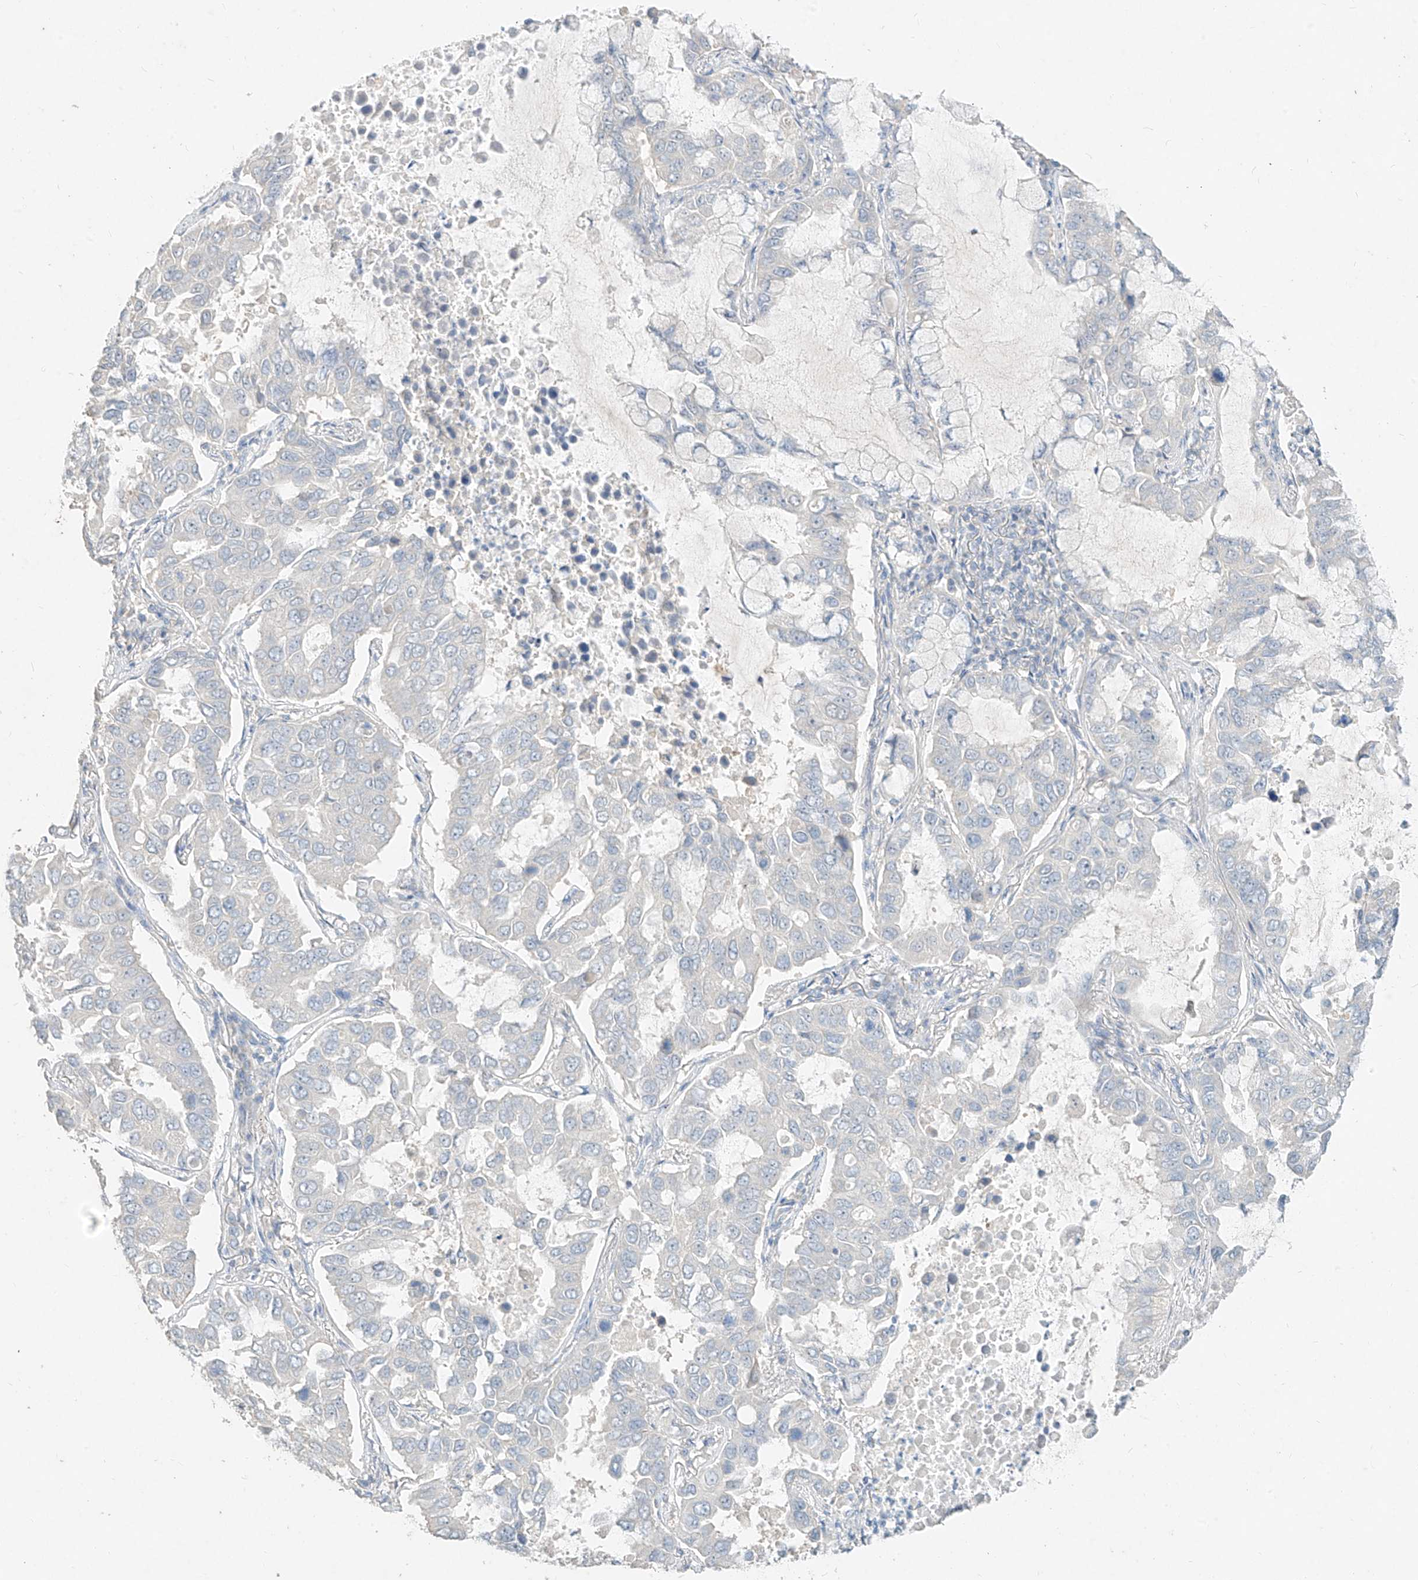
{"staining": {"intensity": "negative", "quantity": "none", "location": "none"}, "tissue": "lung cancer", "cell_type": "Tumor cells", "image_type": "cancer", "snomed": [{"axis": "morphology", "description": "Adenocarcinoma, NOS"}, {"axis": "topography", "description": "Lung"}], "caption": "DAB immunohistochemical staining of human lung cancer reveals no significant positivity in tumor cells.", "gene": "ZZEF1", "patient": {"sex": "male", "age": 64}}